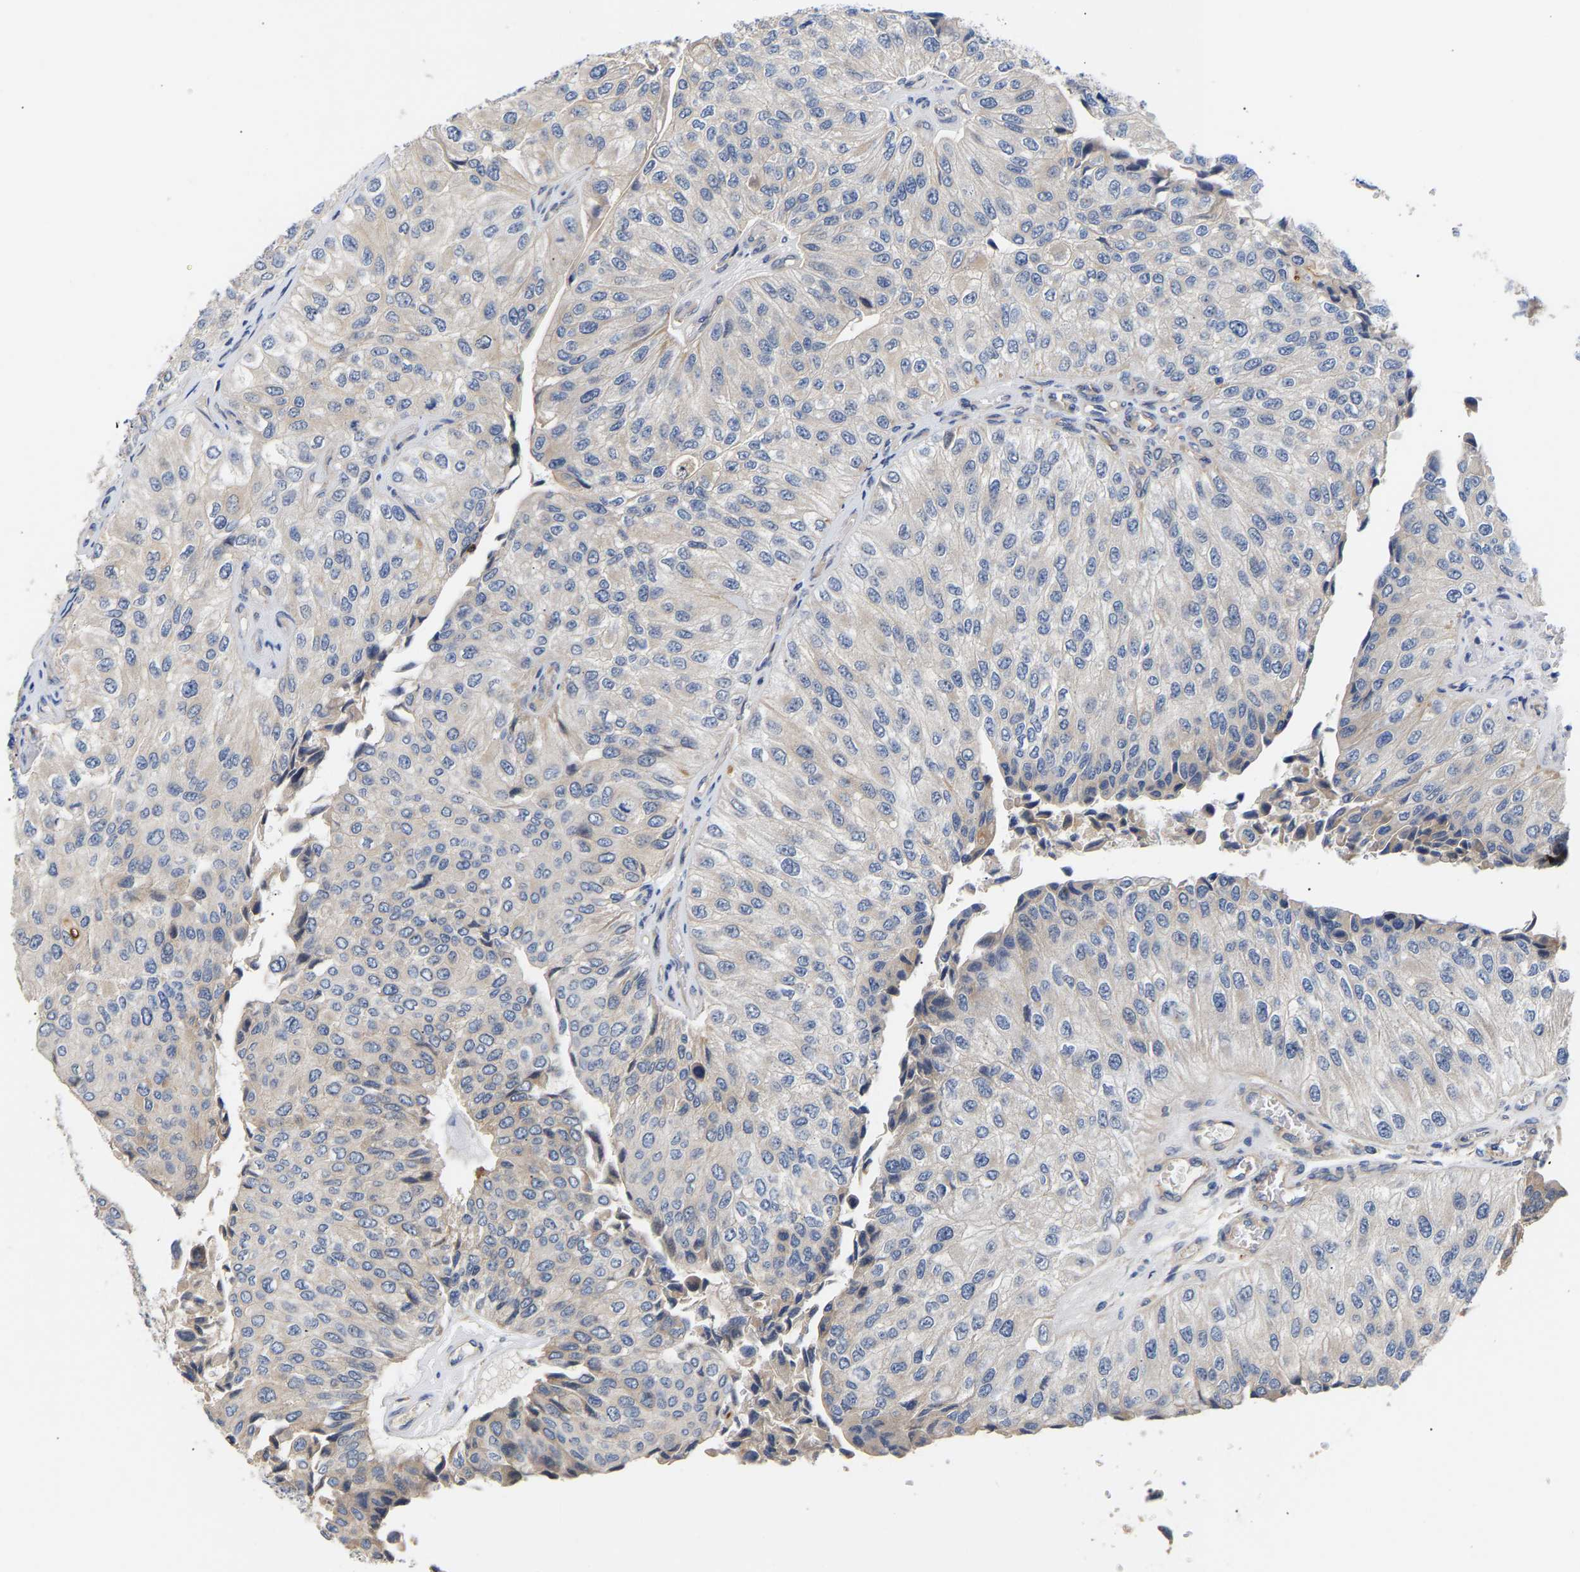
{"staining": {"intensity": "negative", "quantity": "none", "location": "none"}, "tissue": "urothelial cancer", "cell_type": "Tumor cells", "image_type": "cancer", "snomed": [{"axis": "morphology", "description": "Urothelial carcinoma, High grade"}, {"axis": "topography", "description": "Kidney"}, {"axis": "topography", "description": "Urinary bladder"}], "caption": "Tumor cells are negative for protein expression in human urothelial carcinoma (high-grade).", "gene": "KASH5", "patient": {"sex": "male", "age": 77}}